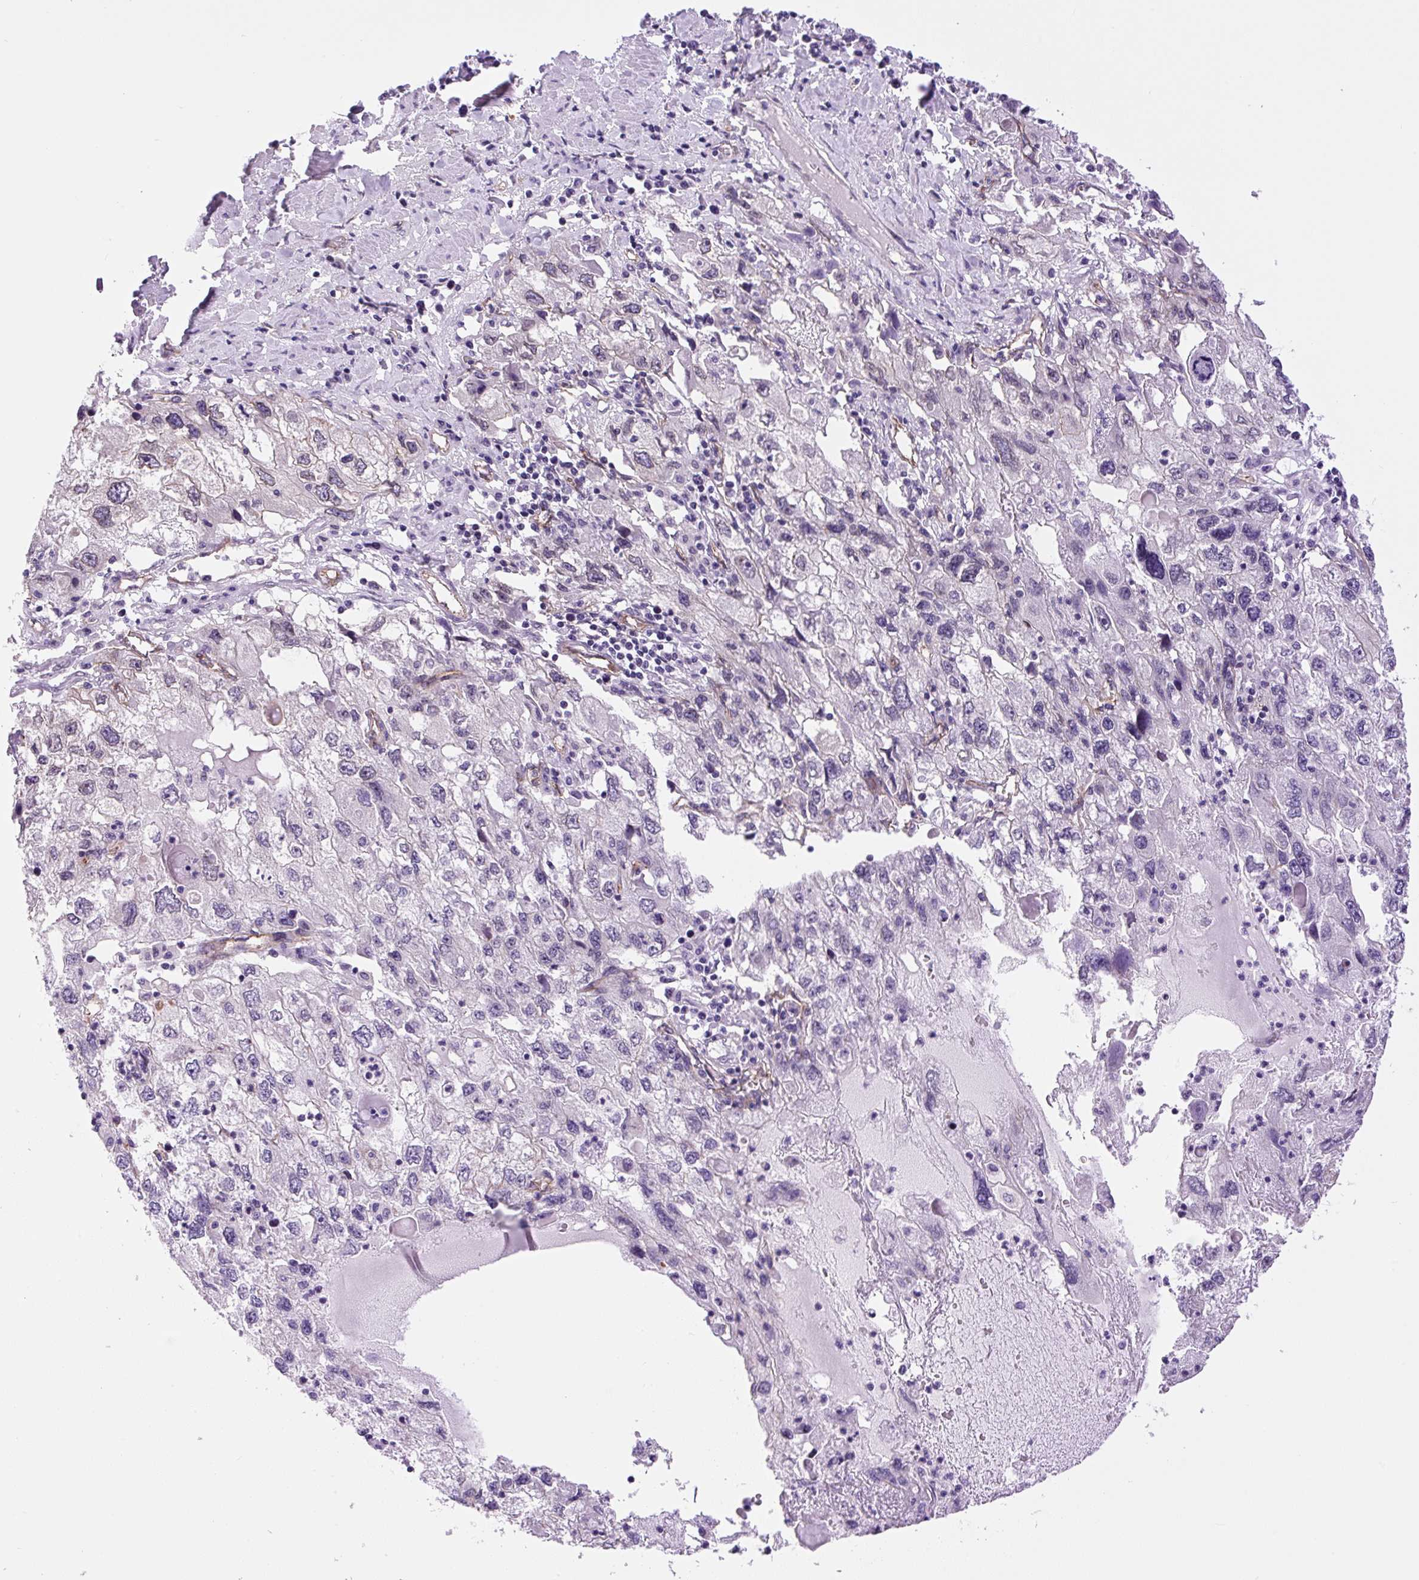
{"staining": {"intensity": "negative", "quantity": "none", "location": "none"}, "tissue": "endometrial cancer", "cell_type": "Tumor cells", "image_type": "cancer", "snomed": [{"axis": "morphology", "description": "Adenocarcinoma, NOS"}, {"axis": "topography", "description": "Endometrium"}], "caption": "Endometrial cancer (adenocarcinoma) was stained to show a protein in brown. There is no significant staining in tumor cells. (DAB (3,3'-diaminobenzidine) immunohistochemistry, high magnification).", "gene": "MYO5C", "patient": {"sex": "female", "age": 49}}